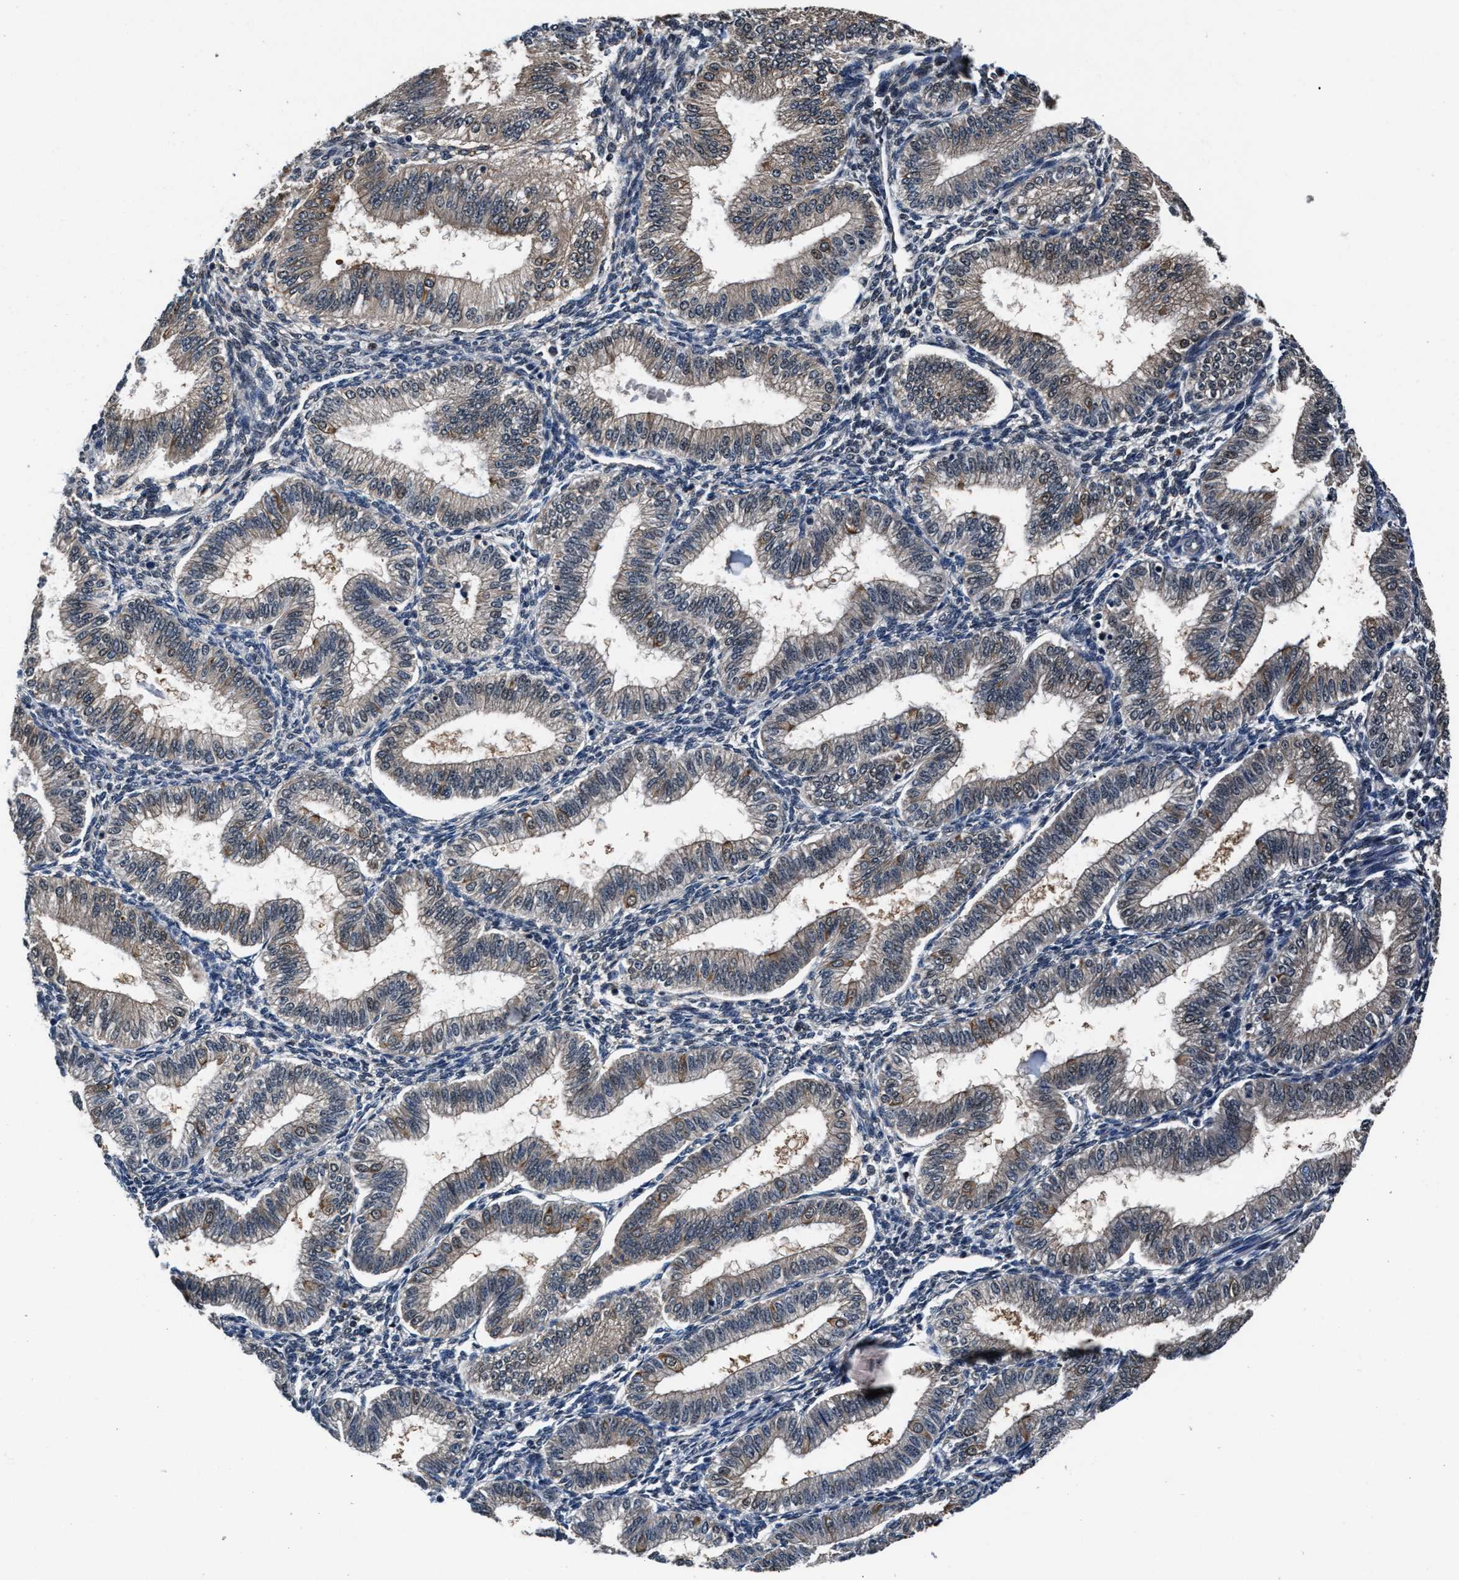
{"staining": {"intensity": "weak", "quantity": "<25%", "location": "cytoplasmic/membranous"}, "tissue": "endometrium", "cell_type": "Cells in endometrial stroma", "image_type": "normal", "snomed": [{"axis": "morphology", "description": "Normal tissue, NOS"}, {"axis": "topography", "description": "Endometrium"}], "caption": "The histopathology image displays no significant positivity in cells in endometrial stroma of endometrium. (DAB (3,3'-diaminobenzidine) IHC with hematoxylin counter stain).", "gene": "RBM33", "patient": {"sex": "female", "age": 39}}